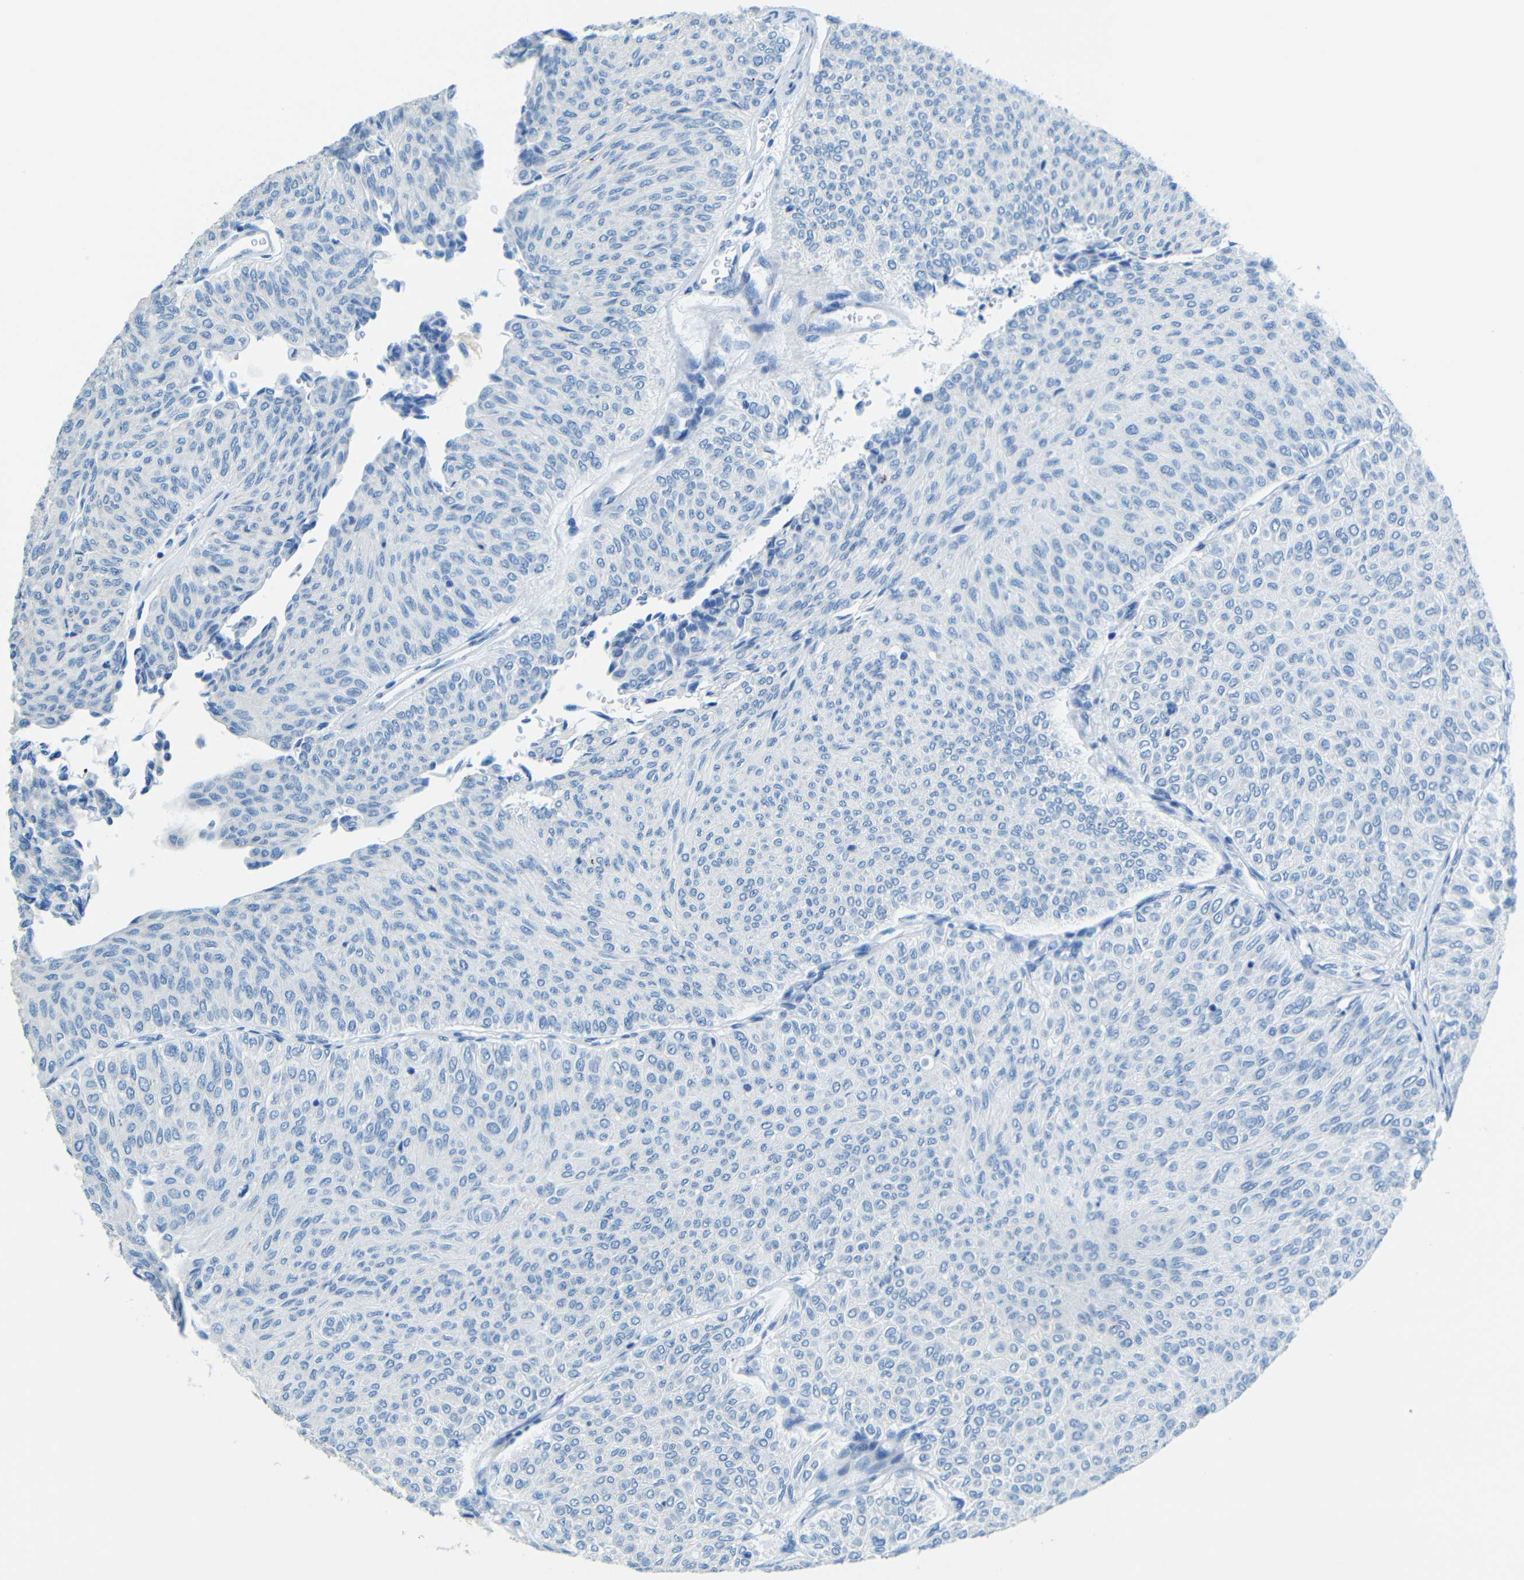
{"staining": {"intensity": "negative", "quantity": "none", "location": "none"}, "tissue": "urothelial cancer", "cell_type": "Tumor cells", "image_type": "cancer", "snomed": [{"axis": "morphology", "description": "Urothelial carcinoma, Low grade"}, {"axis": "topography", "description": "Urinary bladder"}], "caption": "An IHC image of urothelial cancer is shown. There is no staining in tumor cells of urothelial cancer.", "gene": "TUBB4B", "patient": {"sex": "male", "age": 78}}